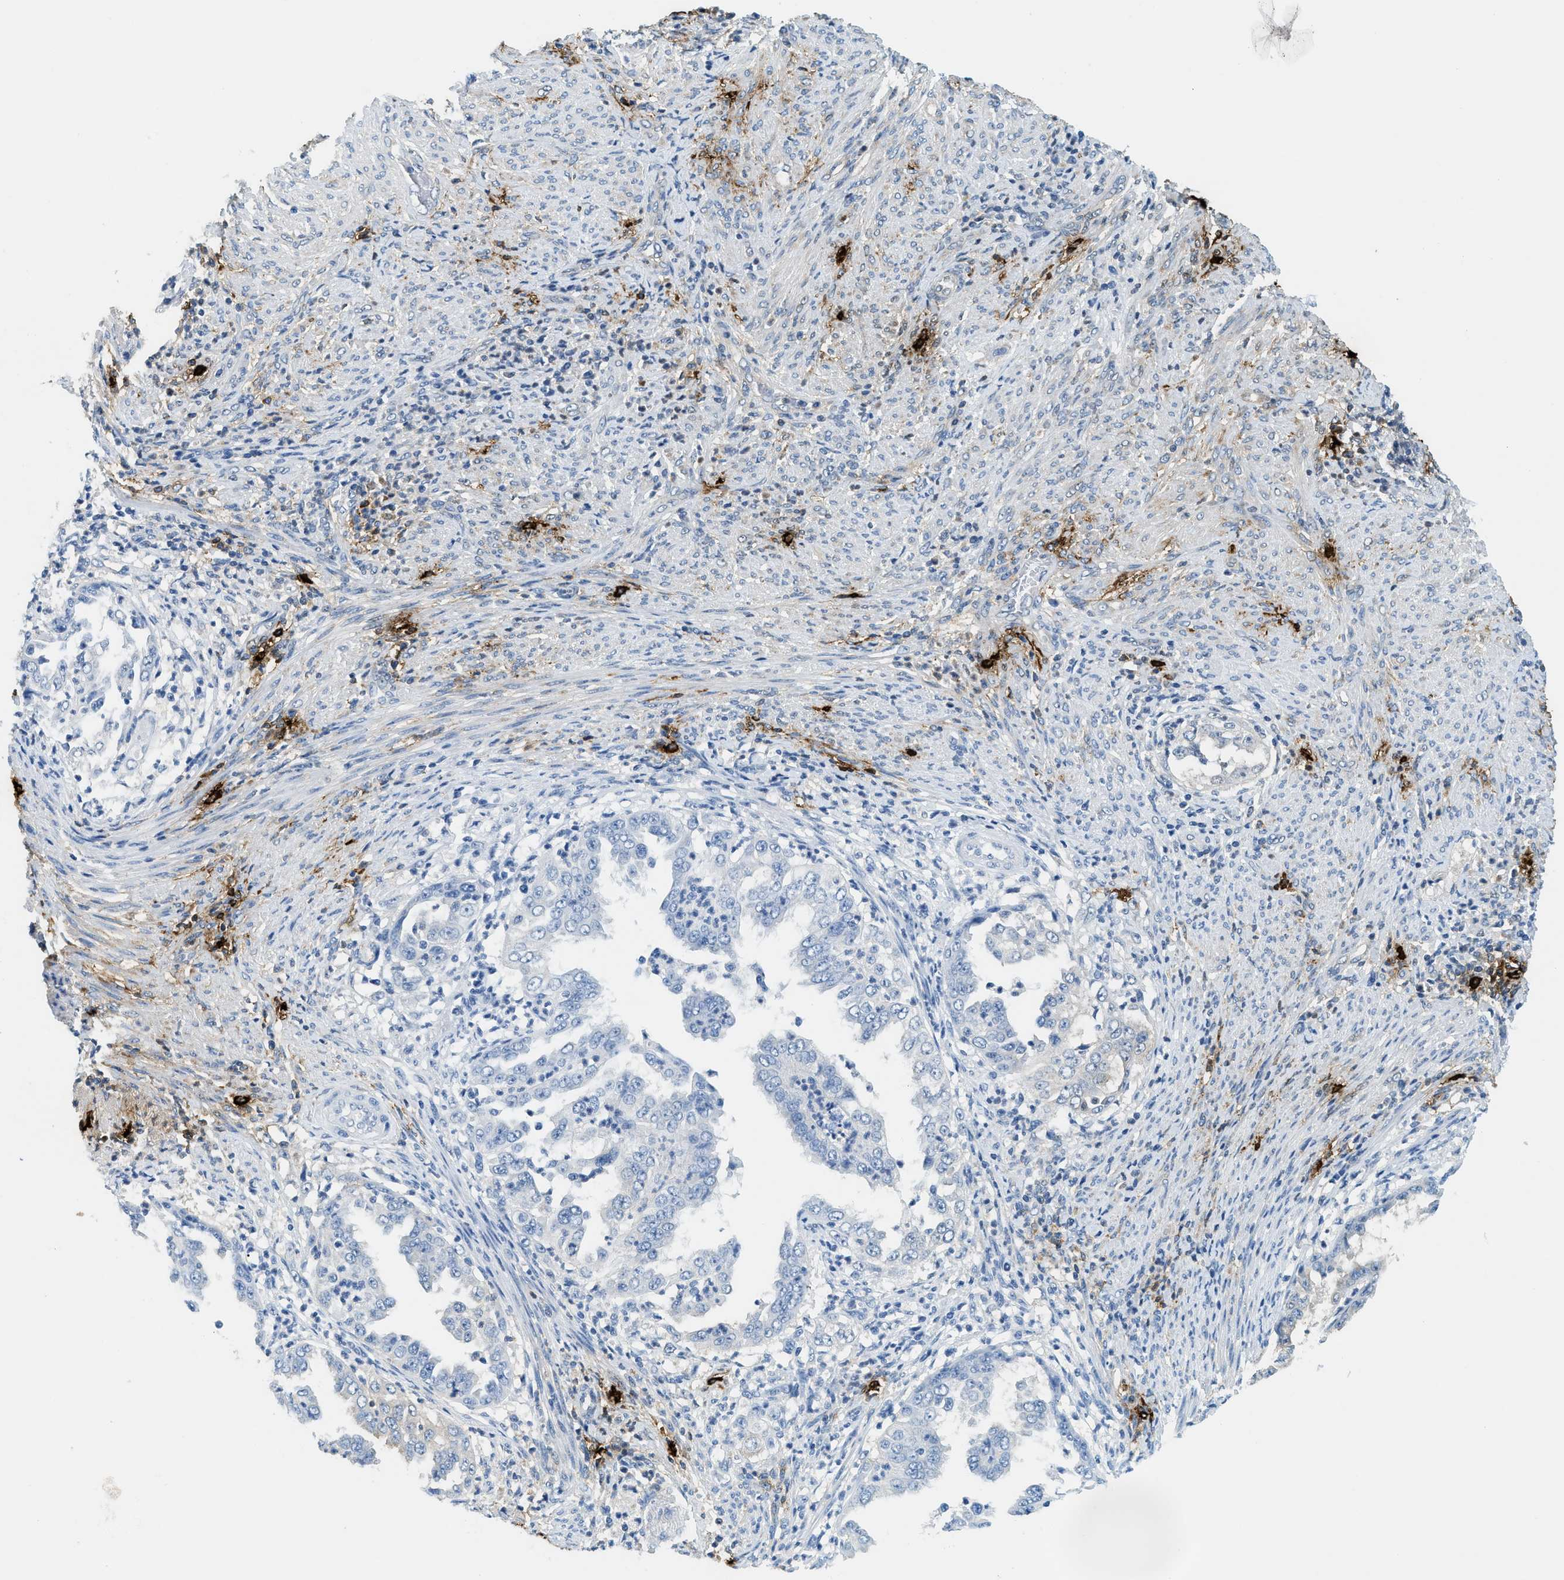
{"staining": {"intensity": "negative", "quantity": "none", "location": "none"}, "tissue": "endometrial cancer", "cell_type": "Tumor cells", "image_type": "cancer", "snomed": [{"axis": "morphology", "description": "Adenocarcinoma, NOS"}, {"axis": "topography", "description": "Endometrium"}], "caption": "Immunohistochemistry (IHC) photomicrograph of endometrial adenocarcinoma stained for a protein (brown), which shows no expression in tumor cells.", "gene": "TPSAB1", "patient": {"sex": "female", "age": 85}}